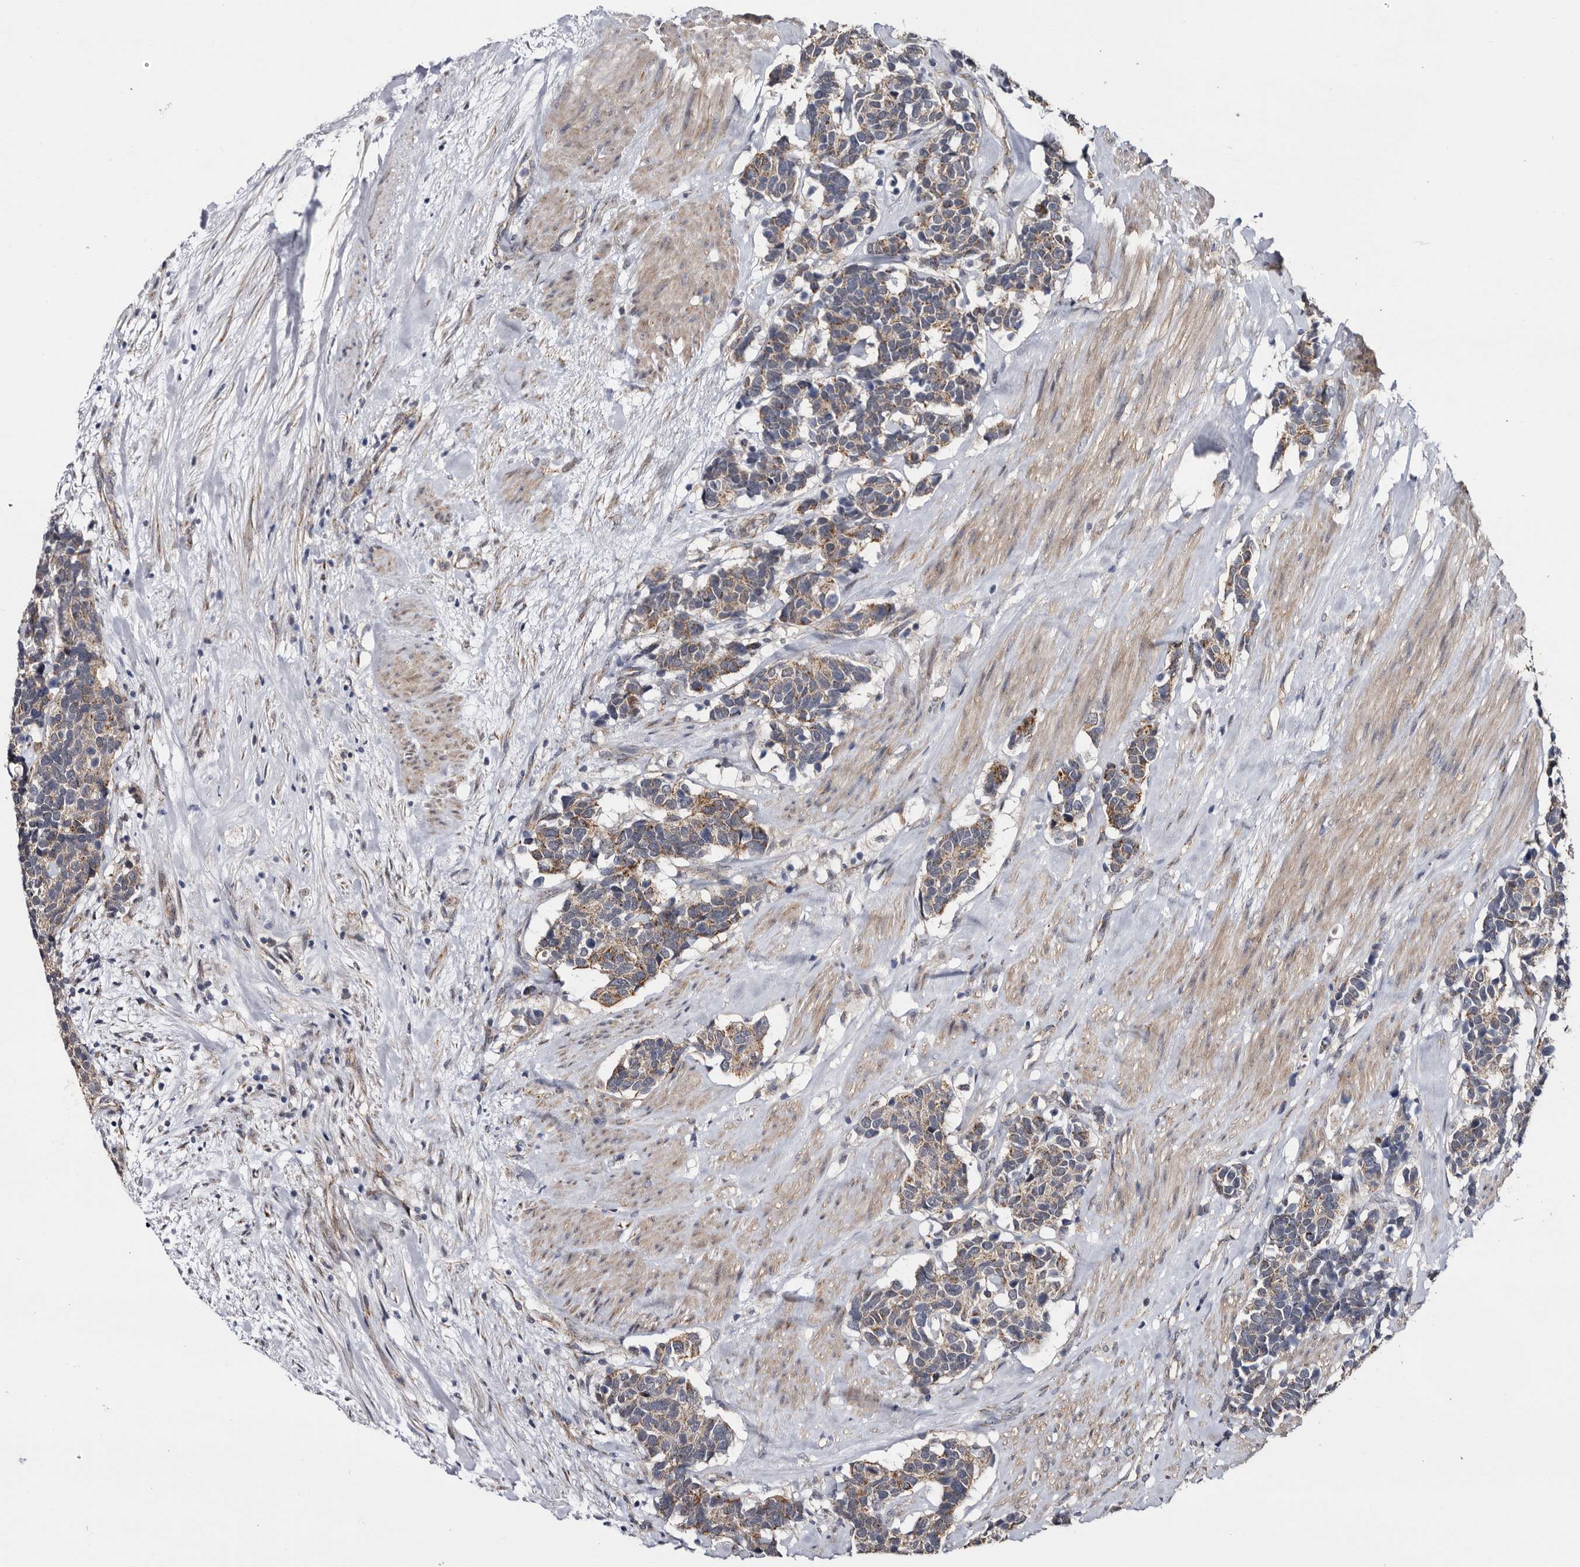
{"staining": {"intensity": "weak", "quantity": "25%-75%", "location": "cytoplasmic/membranous"}, "tissue": "carcinoid", "cell_type": "Tumor cells", "image_type": "cancer", "snomed": [{"axis": "morphology", "description": "Carcinoma, NOS"}, {"axis": "morphology", "description": "Carcinoid, malignant, NOS"}, {"axis": "topography", "description": "Urinary bladder"}], "caption": "A photomicrograph of carcinoma stained for a protein reveals weak cytoplasmic/membranous brown staining in tumor cells.", "gene": "ARMCX2", "patient": {"sex": "male", "age": 57}}